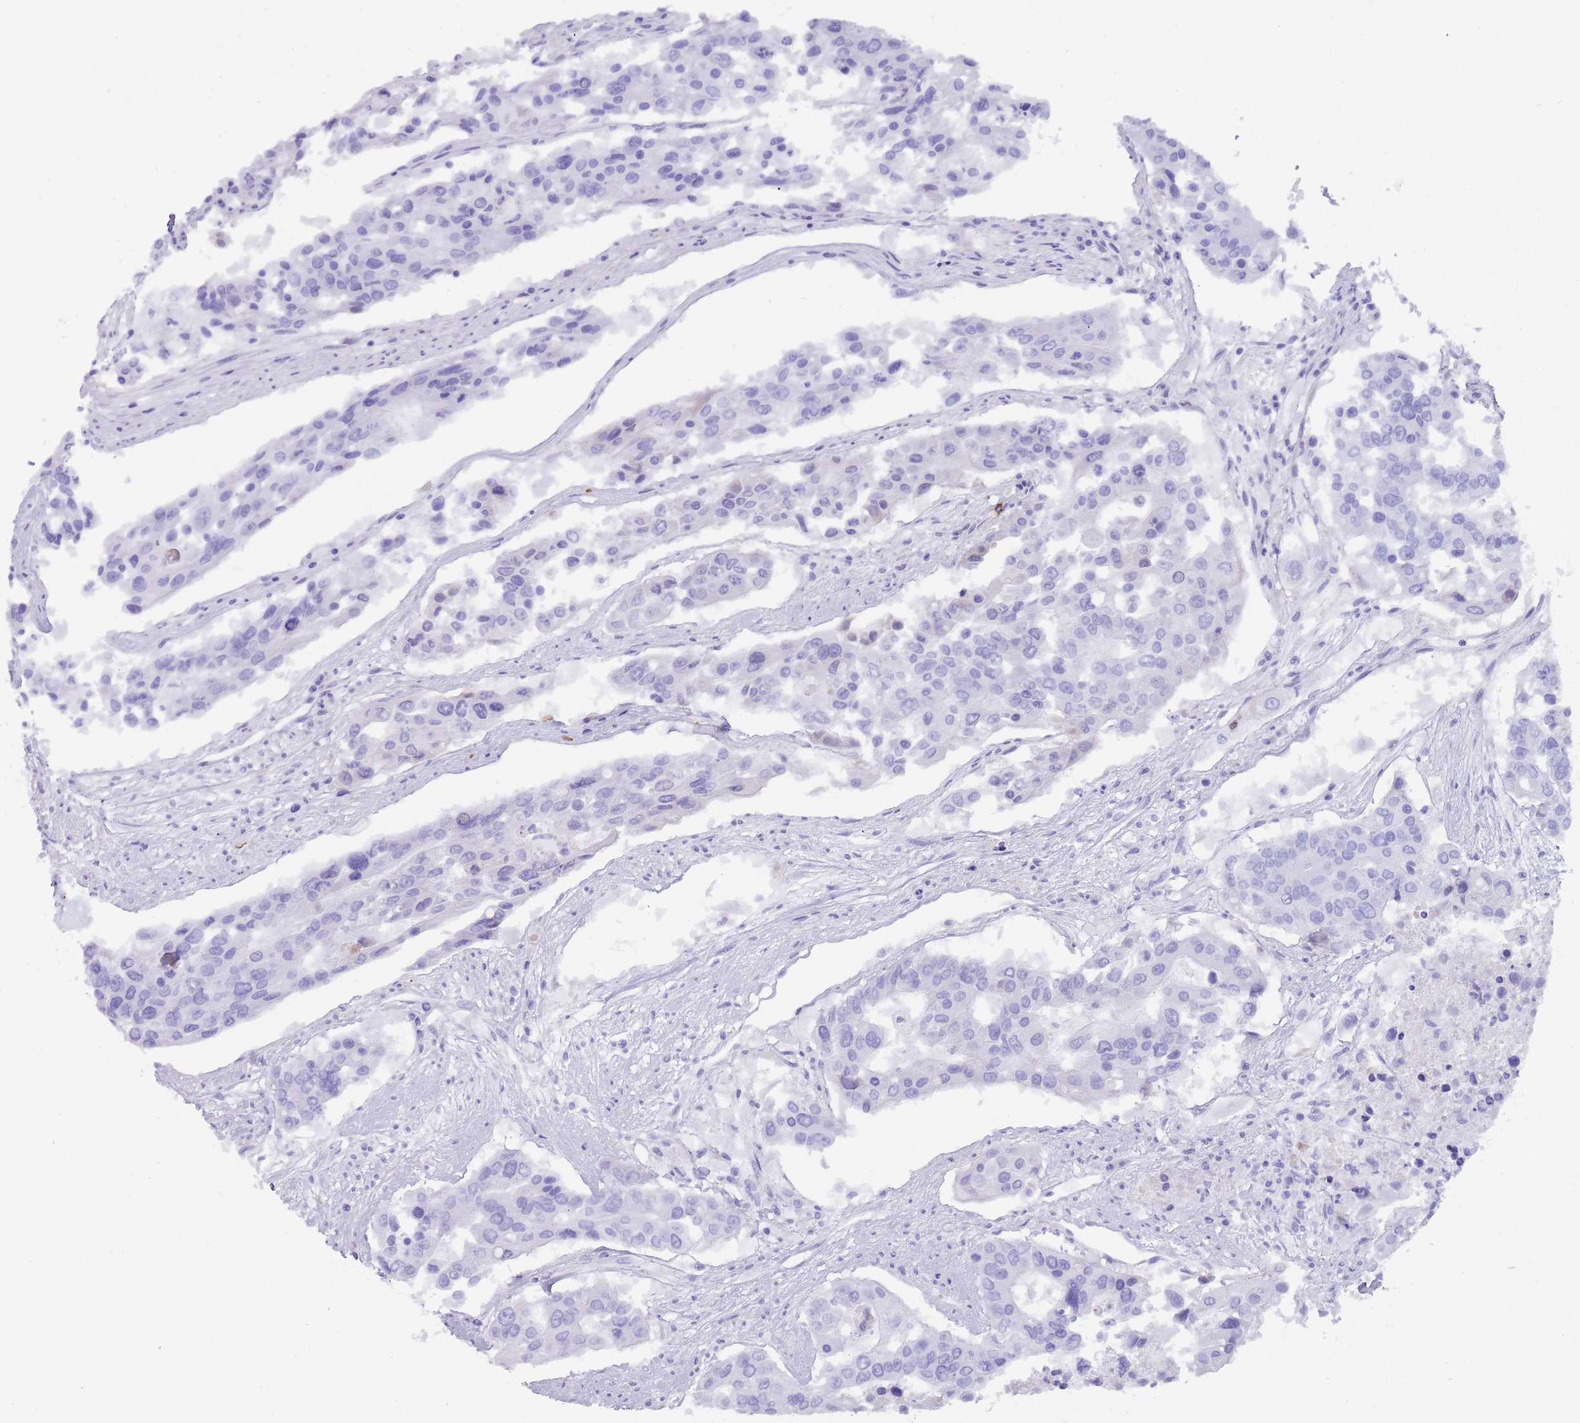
{"staining": {"intensity": "negative", "quantity": "none", "location": "none"}, "tissue": "colorectal cancer", "cell_type": "Tumor cells", "image_type": "cancer", "snomed": [{"axis": "morphology", "description": "Adenocarcinoma, NOS"}, {"axis": "topography", "description": "Colon"}], "caption": "DAB (3,3'-diaminobenzidine) immunohistochemical staining of adenocarcinoma (colorectal) shows no significant positivity in tumor cells.", "gene": "TMEM251", "patient": {"sex": "male", "age": 77}}